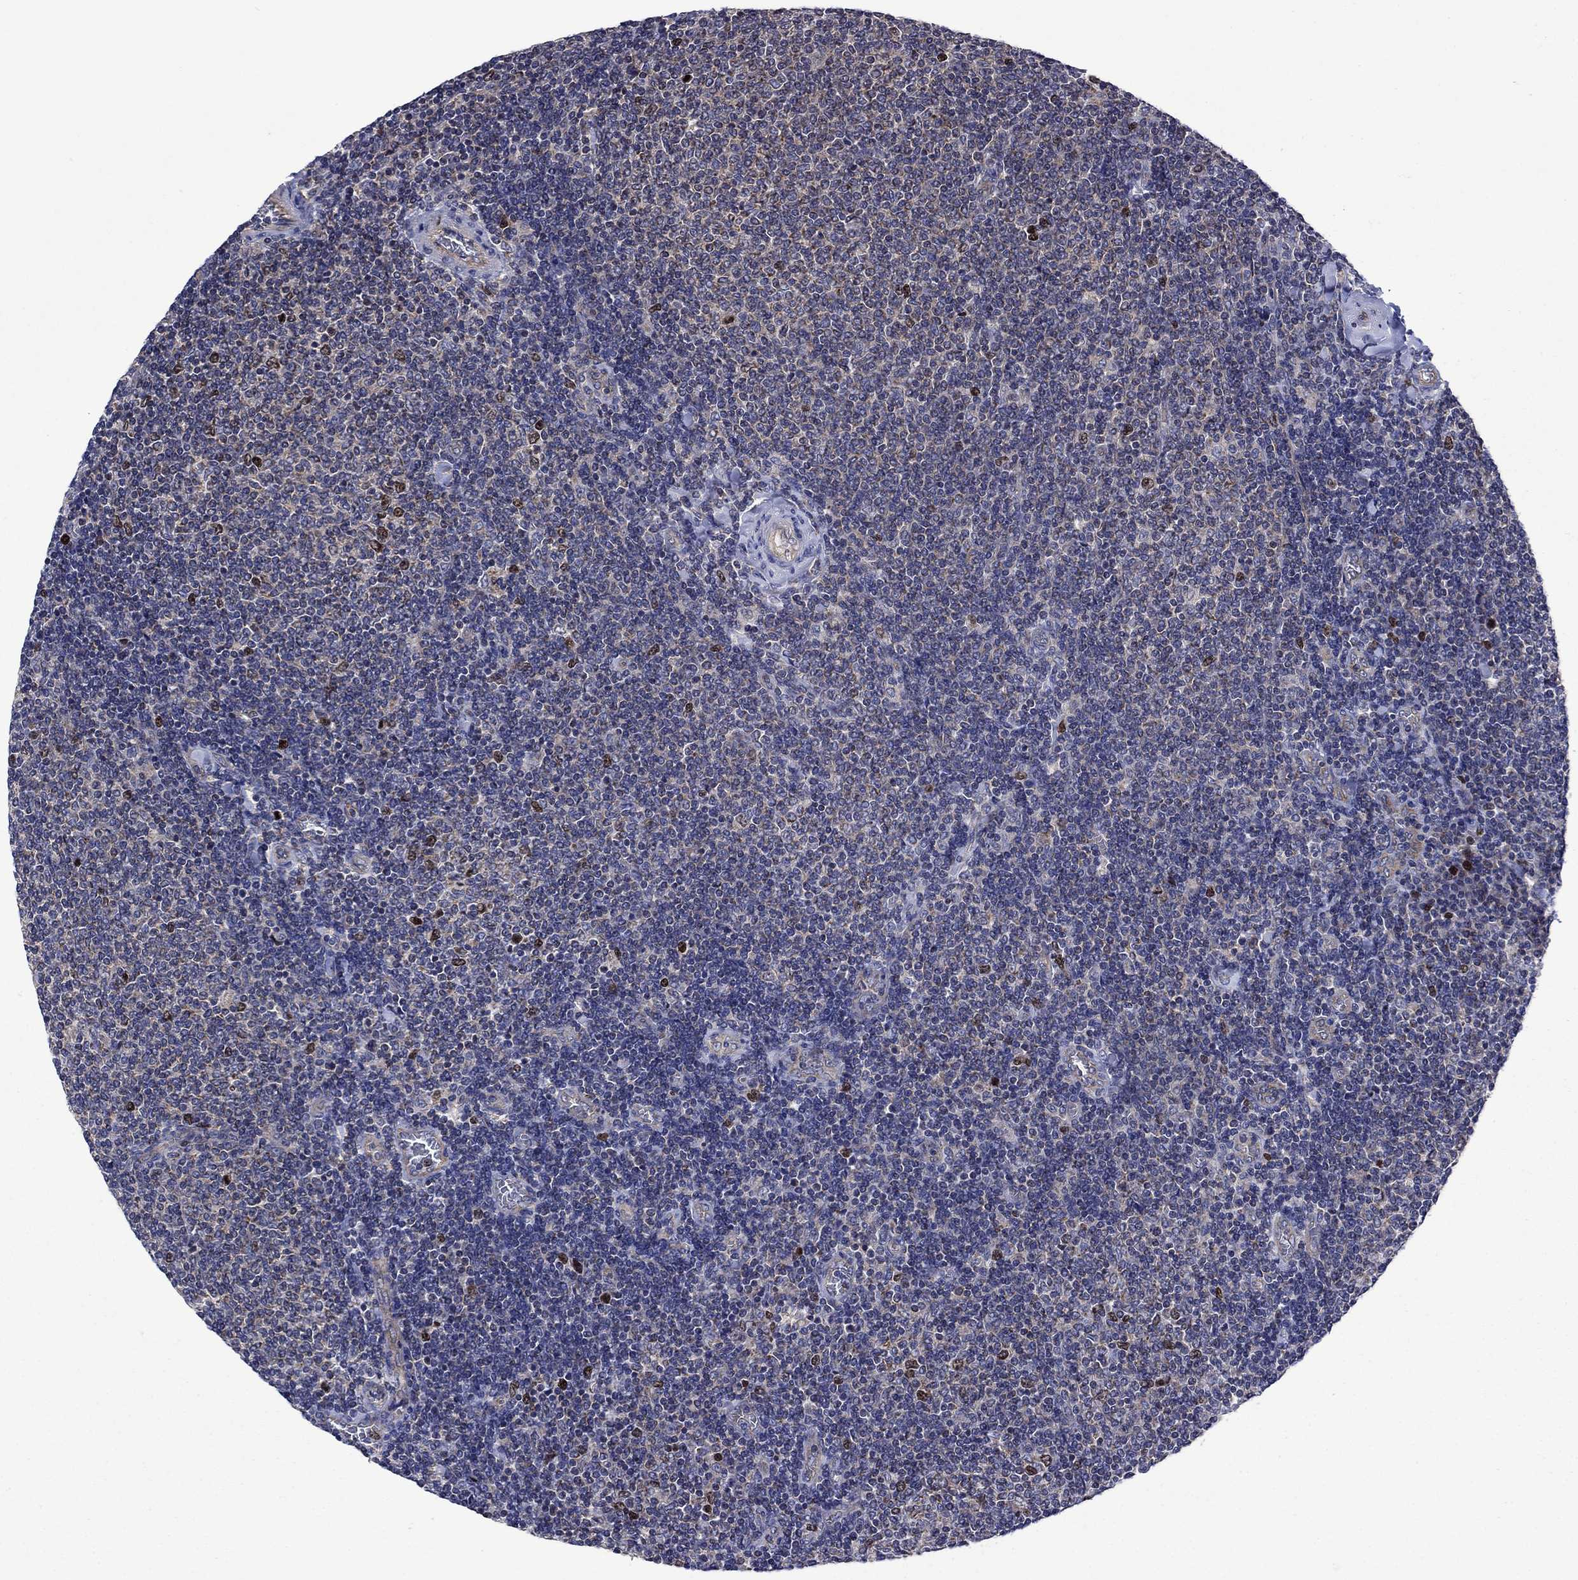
{"staining": {"intensity": "moderate", "quantity": "<25%", "location": "nuclear"}, "tissue": "lymphoma", "cell_type": "Tumor cells", "image_type": "cancer", "snomed": [{"axis": "morphology", "description": "Malignant lymphoma, non-Hodgkin's type, Low grade"}, {"axis": "topography", "description": "Lymph node"}], "caption": "Malignant lymphoma, non-Hodgkin's type (low-grade) stained for a protein (brown) reveals moderate nuclear positive staining in about <25% of tumor cells.", "gene": "KIF22", "patient": {"sex": "male", "age": 52}}